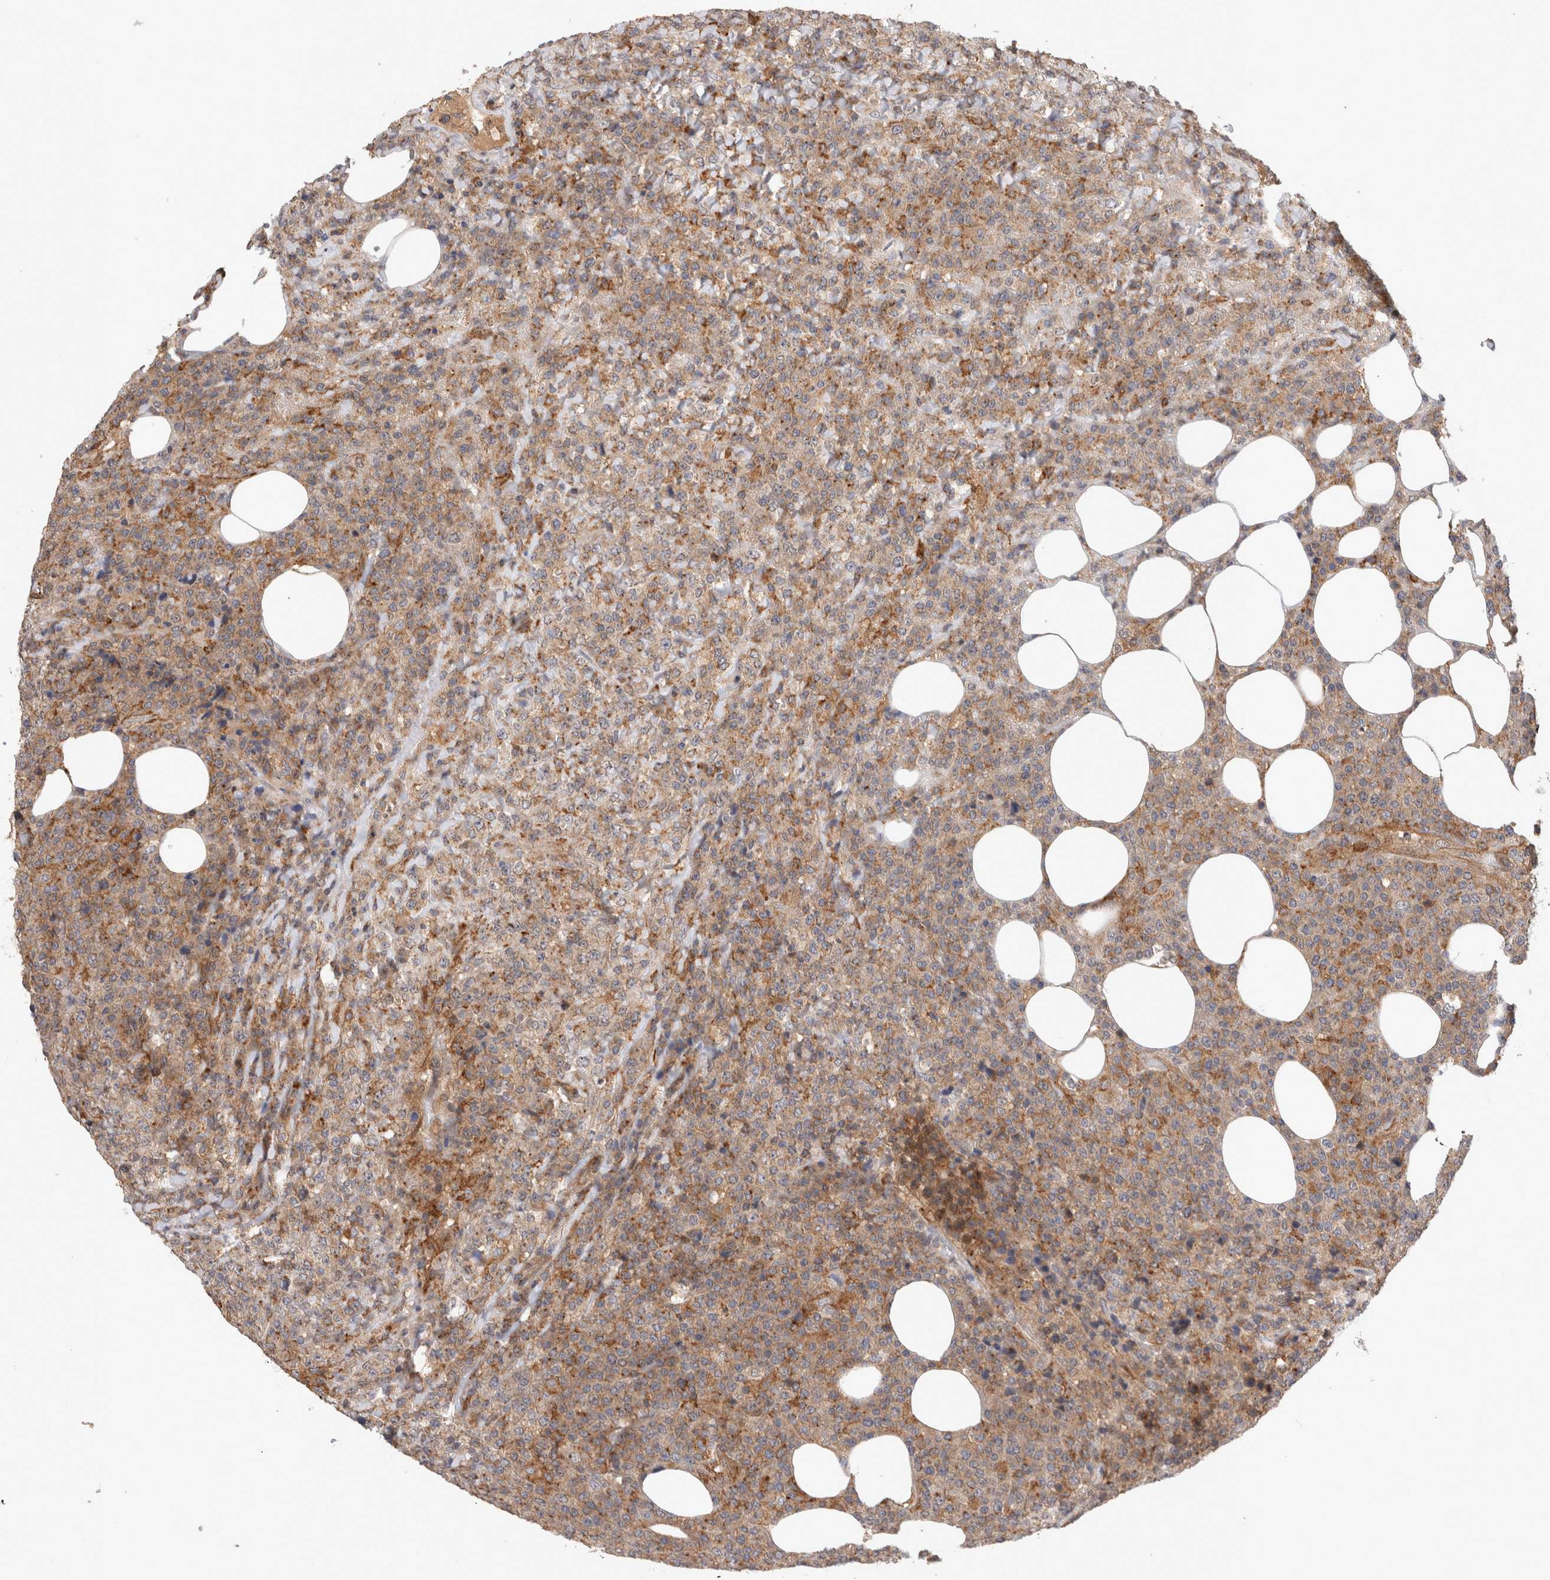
{"staining": {"intensity": "moderate", "quantity": ">75%", "location": "cytoplasmic/membranous"}, "tissue": "lymphoma", "cell_type": "Tumor cells", "image_type": "cancer", "snomed": [{"axis": "morphology", "description": "Malignant lymphoma, non-Hodgkin's type, High grade"}, {"axis": "topography", "description": "Lymph node"}], "caption": "A brown stain labels moderate cytoplasmic/membranous staining of a protein in malignant lymphoma, non-Hodgkin's type (high-grade) tumor cells.", "gene": "BNIP2", "patient": {"sex": "male", "age": 13}}